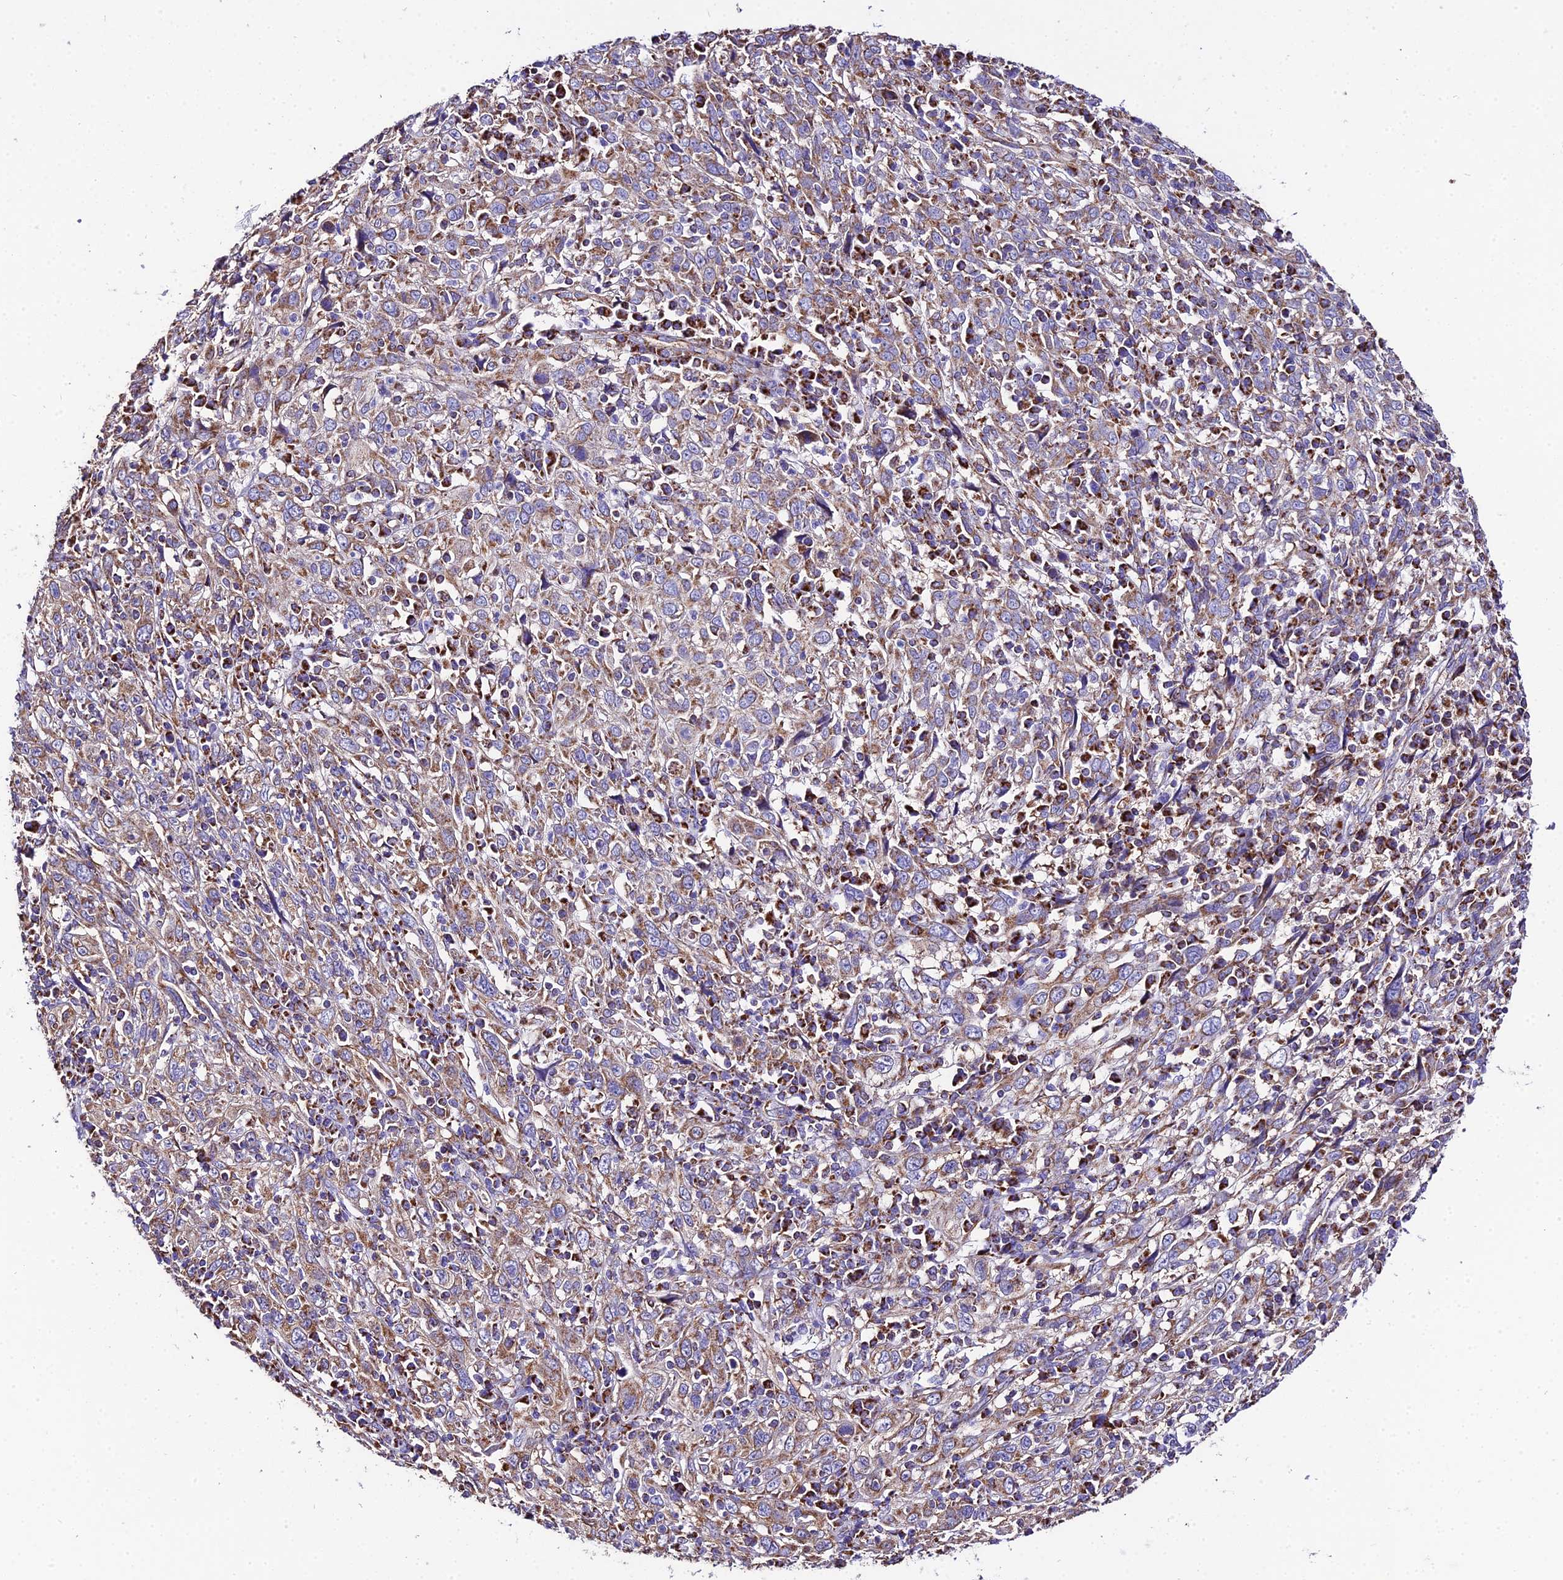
{"staining": {"intensity": "moderate", "quantity": ">75%", "location": "cytoplasmic/membranous"}, "tissue": "cervical cancer", "cell_type": "Tumor cells", "image_type": "cancer", "snomed": [{"axis": "morphology", "description": "Squamous cell carcinoma, NOS"}, {"axis": "topography", "description": "Cervix"}], "caption": "Human cervical squamous cell carcinoma stained with a brown dye demonstrates moderate cytoplasmic/membranous positive staining in about >75% of tumor cells.", "gene": "OCIAD1", "patient": {"sex": "female", "age": 46}}